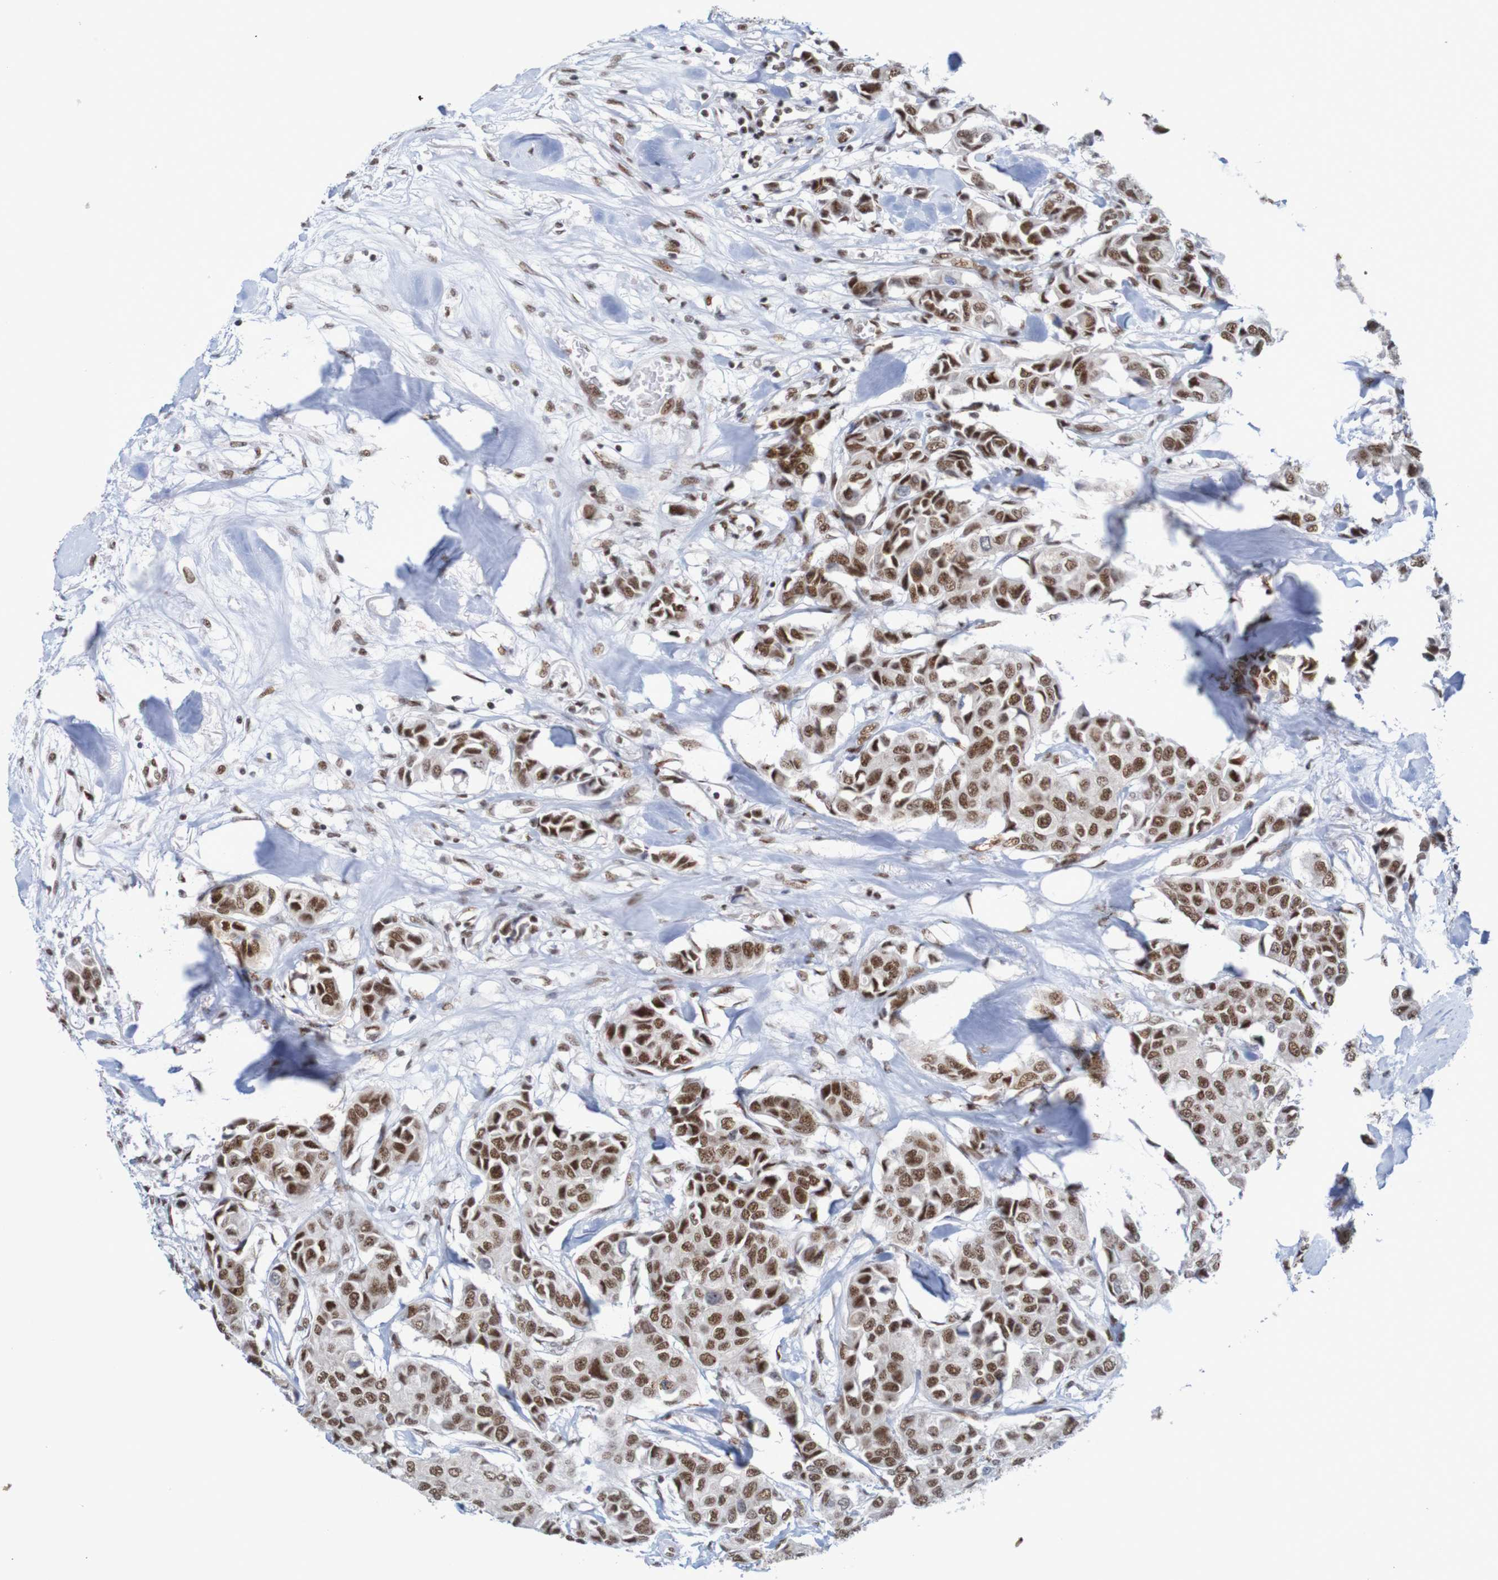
{"staining": {"intensity": "strong", "quantity": ">75%", "location": "nuclear"}, "tissue": "breast cancer", "cell_type": "Tumor cells", "image_type": "cancer", "snomed": [{"axis": "morphology", "description": "Duct carcinoma"}, {"axis": "topography", "description": "Breast"}], "caption": "The photomicrograph demonstrates a brown stain indicating the presence of a protein in the nuclear of tumor cells in invasive ductal carcinoma (breast). (DAB (3,3'-diaminobenzidine) IHC with brightfield microscopy, high magnification).", "gene": "THRAP3", "patient": {"sex": "female", "age": 80}}